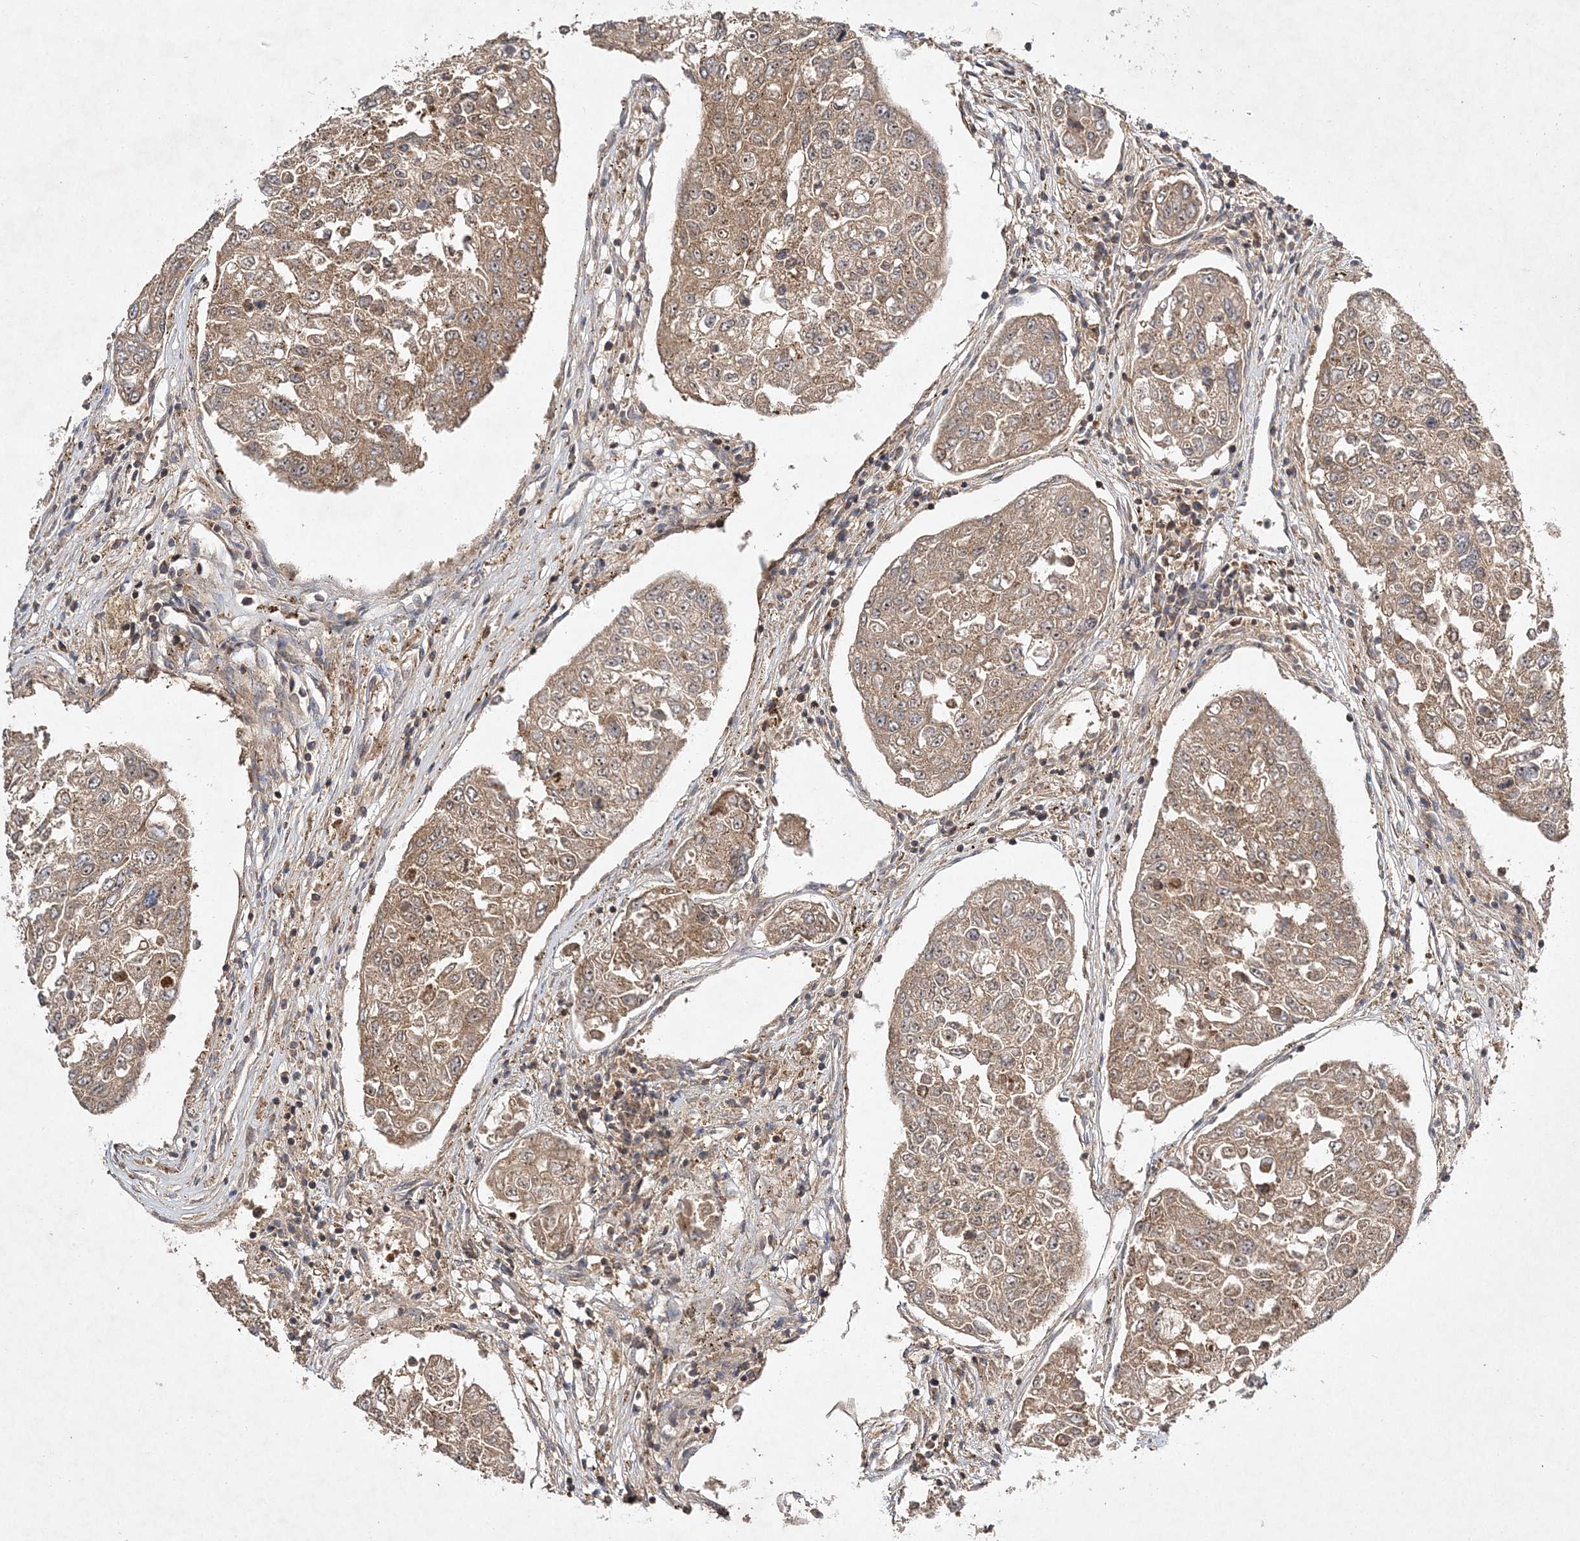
{"staining": {"intensity": "moderate", "quantity": ">75%", "location": "cytoplasmic/membranous"}, "tissue": "urothelial cancer", "cell_type": "Tumor cells", "image_type": "cancer", "snomed": [{"axis": "morphology", "description": "Urothelial carcinoma, High grade"}, {"axis": "topography", "description": "Lymph node"}, {"axis": "topography", "description": "Urinary bladder"}], "caption": "Human urothelial cancer stained for a protein (brown) reveals moderate cytoplasmic/membranous positive expression in about >75% of tumor cells.", "gene": "TMEM9B", "patient": {"sex": "male", "age": 51}}